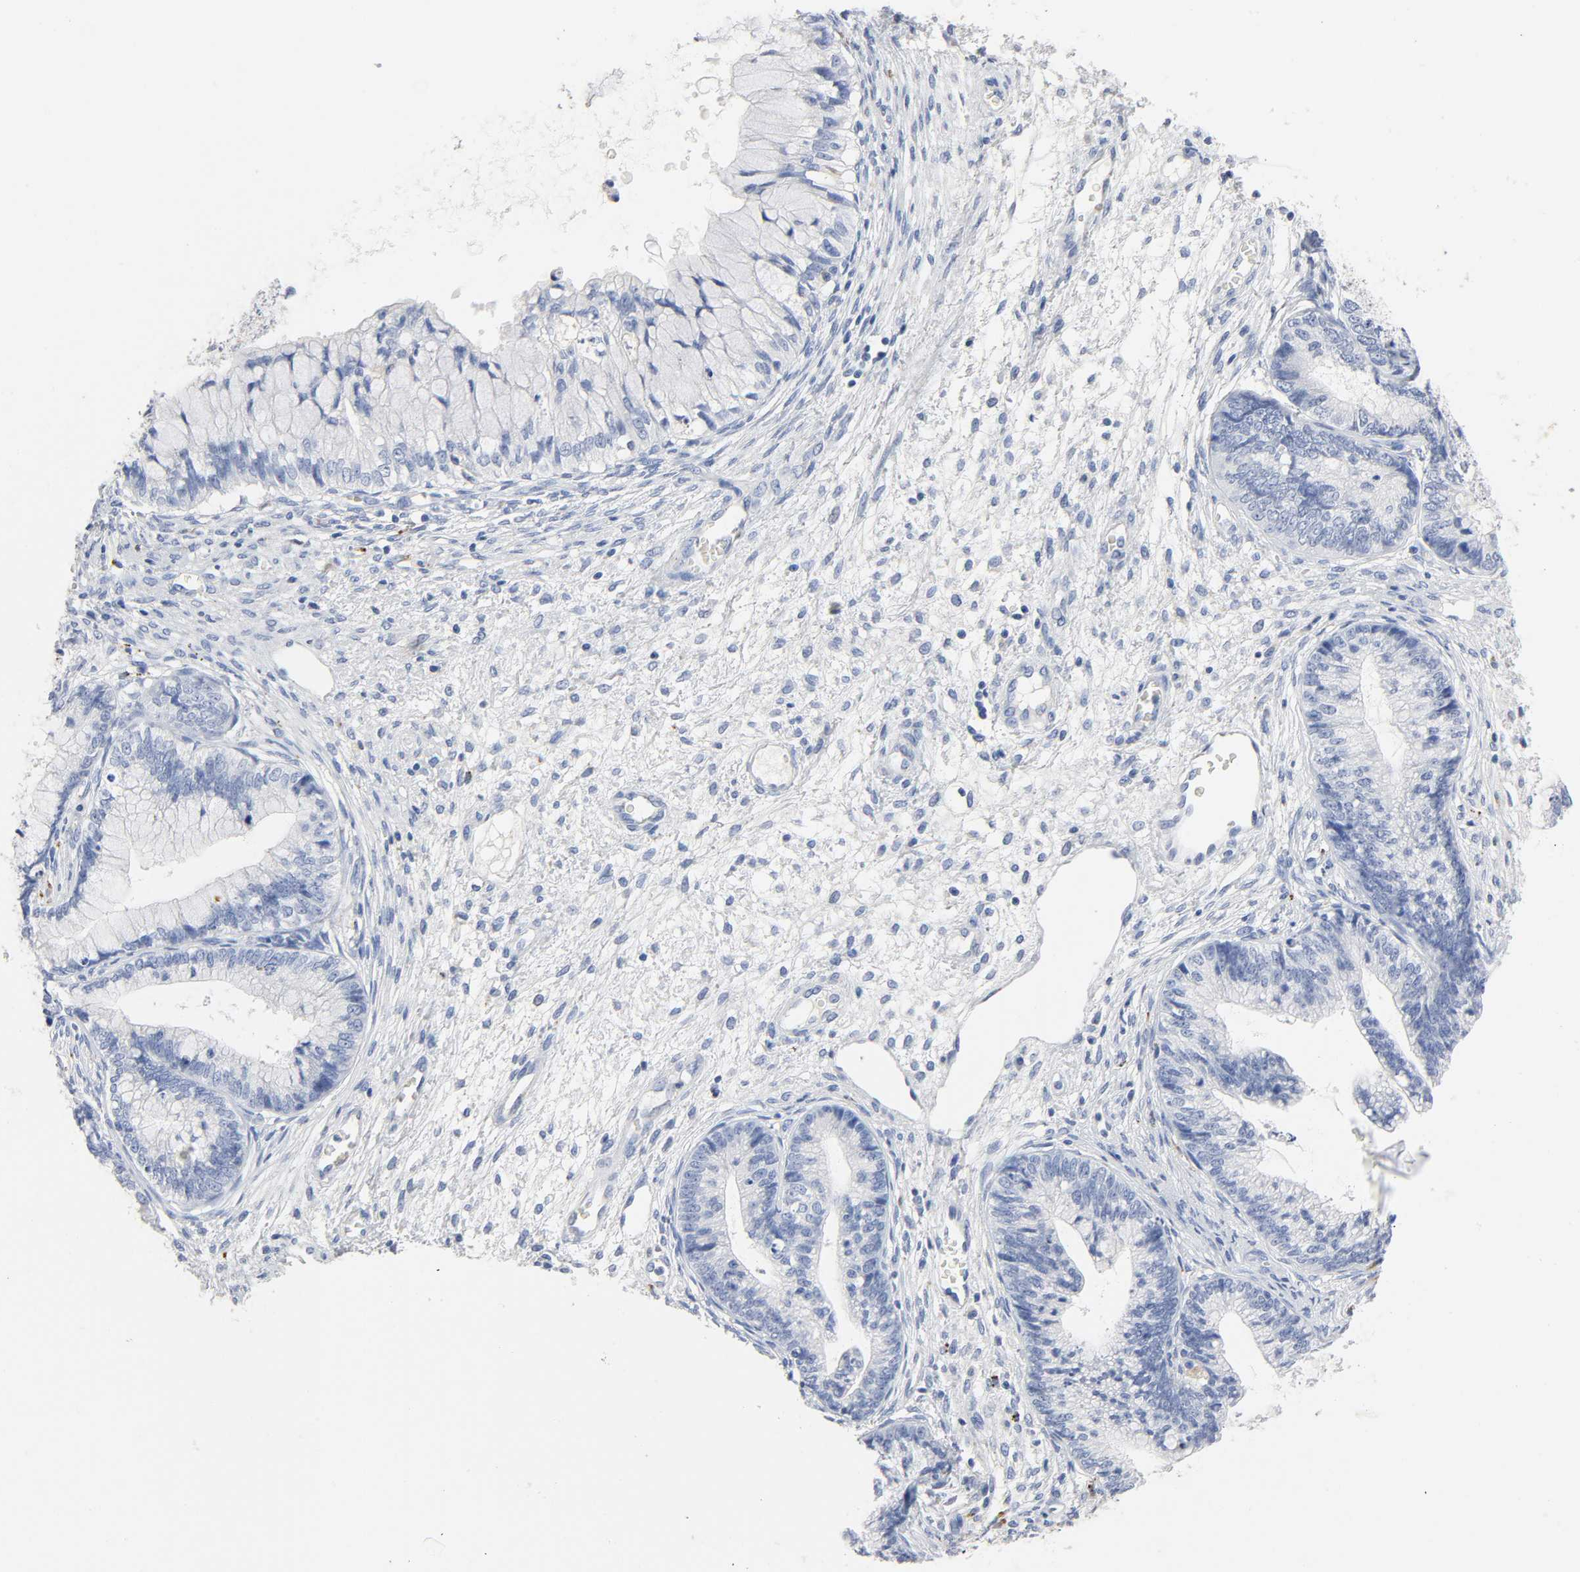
{"staining": {"intensity": "negative", "quantity": "none", "location": "none"}, "tissue": "cervical cancer", "cell_type": "Tumor cells", "image_type": "cancer", "snomed": [{"axis": "morphology", "description": "Adenocarcinoma, NOS"}, {"axis": "topography", "description": "Cervix"}], "caption": "Adenocarcinoma (cervical) was stained to show a protein in brown. There is no significant staining in tumor cells.", "gene": "PLP1", "patient": {"sex": "female", "age": 44}}